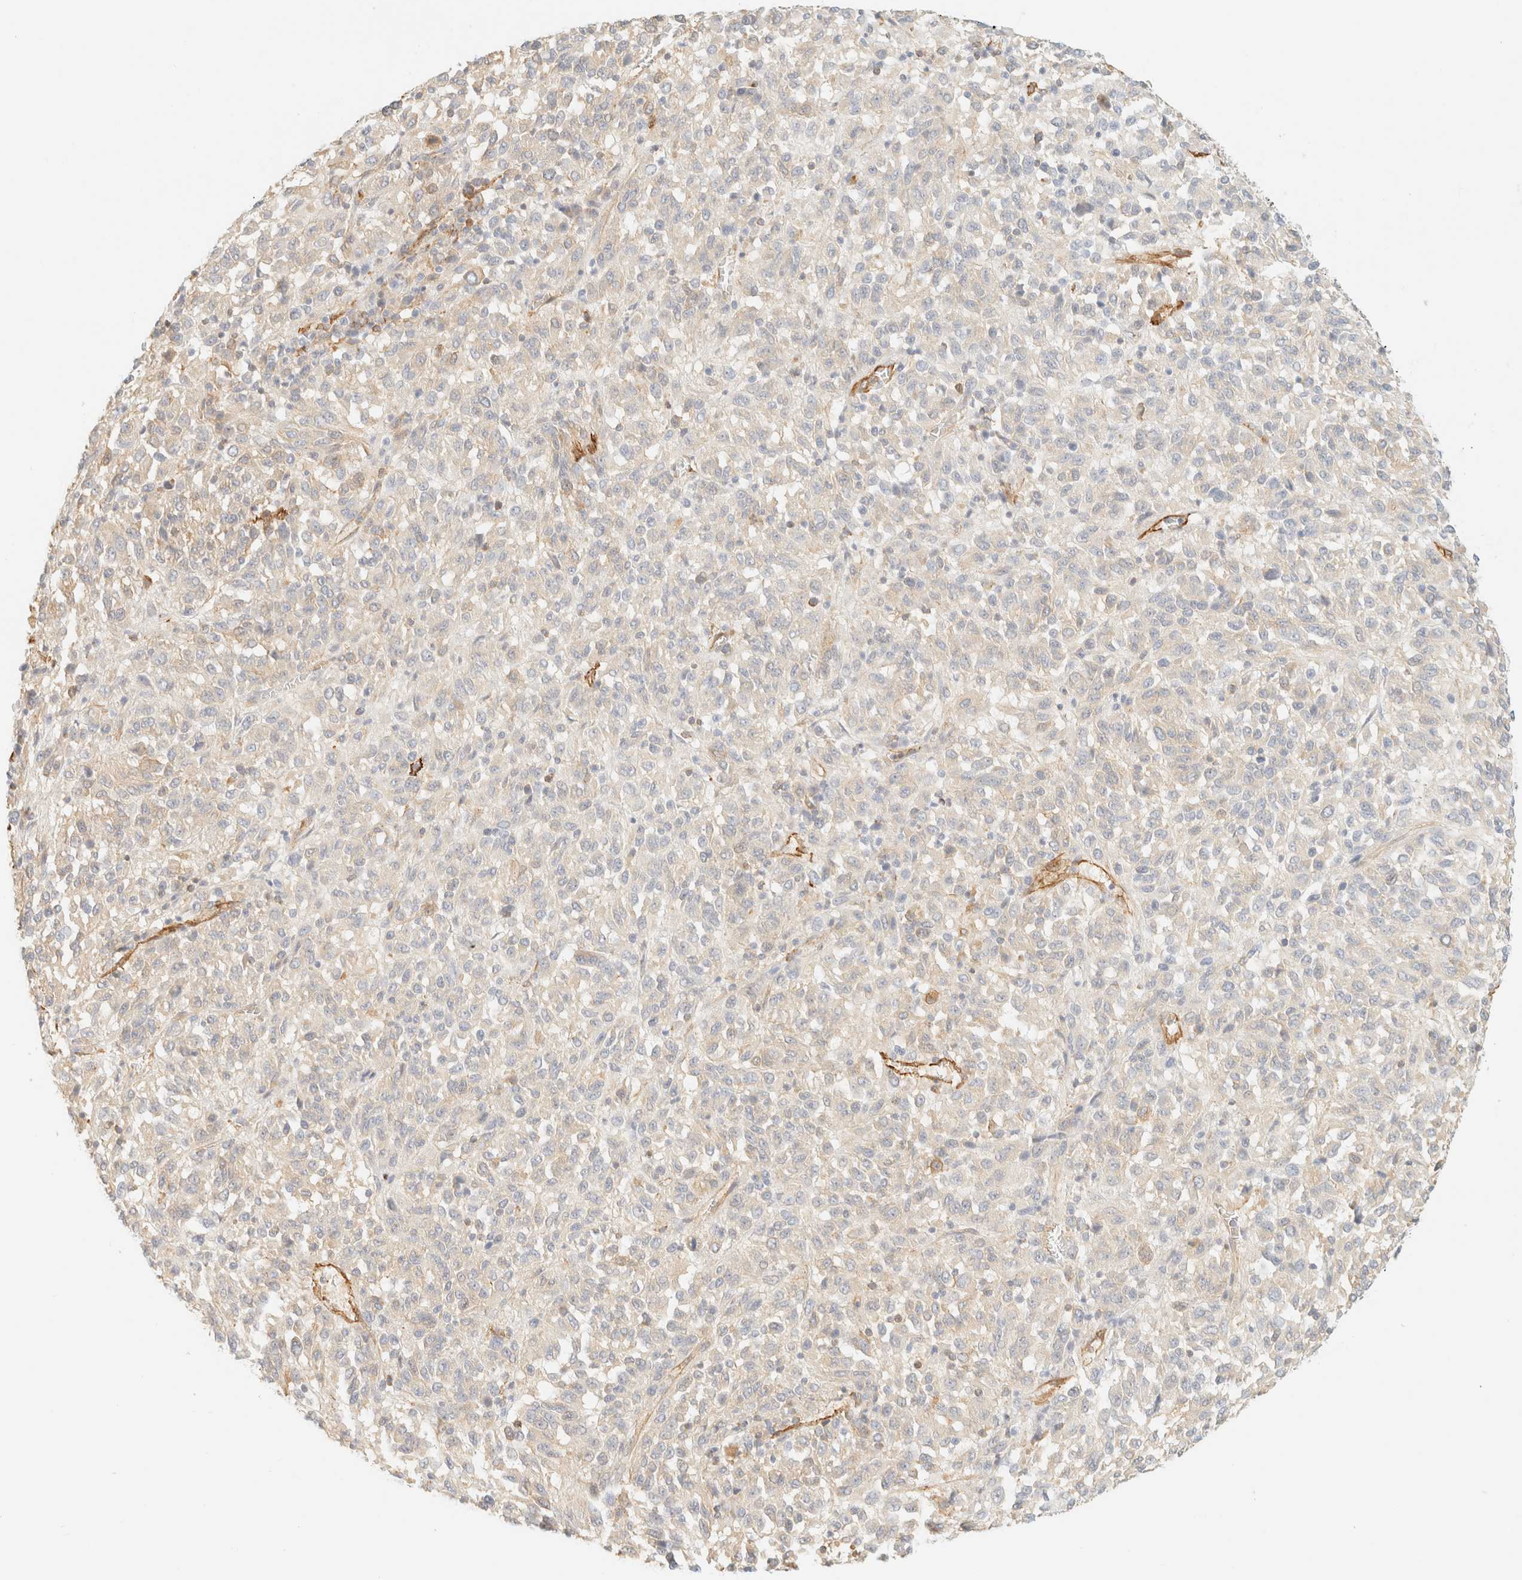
{"staining": {"intensity": "negative", "quantity": "none", "location": "none"}, "tissue": "melanoma", "cell_type": "Tumor cells", "image_type": "cancer", "snomed": [{"axis": "morphology", "description": "Malignant melanoma, Metastatic site"}, {"axis": "topography", "description": "Lung"}], "caption": "A micrograph of melanoma stained for a protein exhibits no brown staining in tumor cells.", "gene": "OTOP2", "patient": {"sex": "male", "age": 64}}